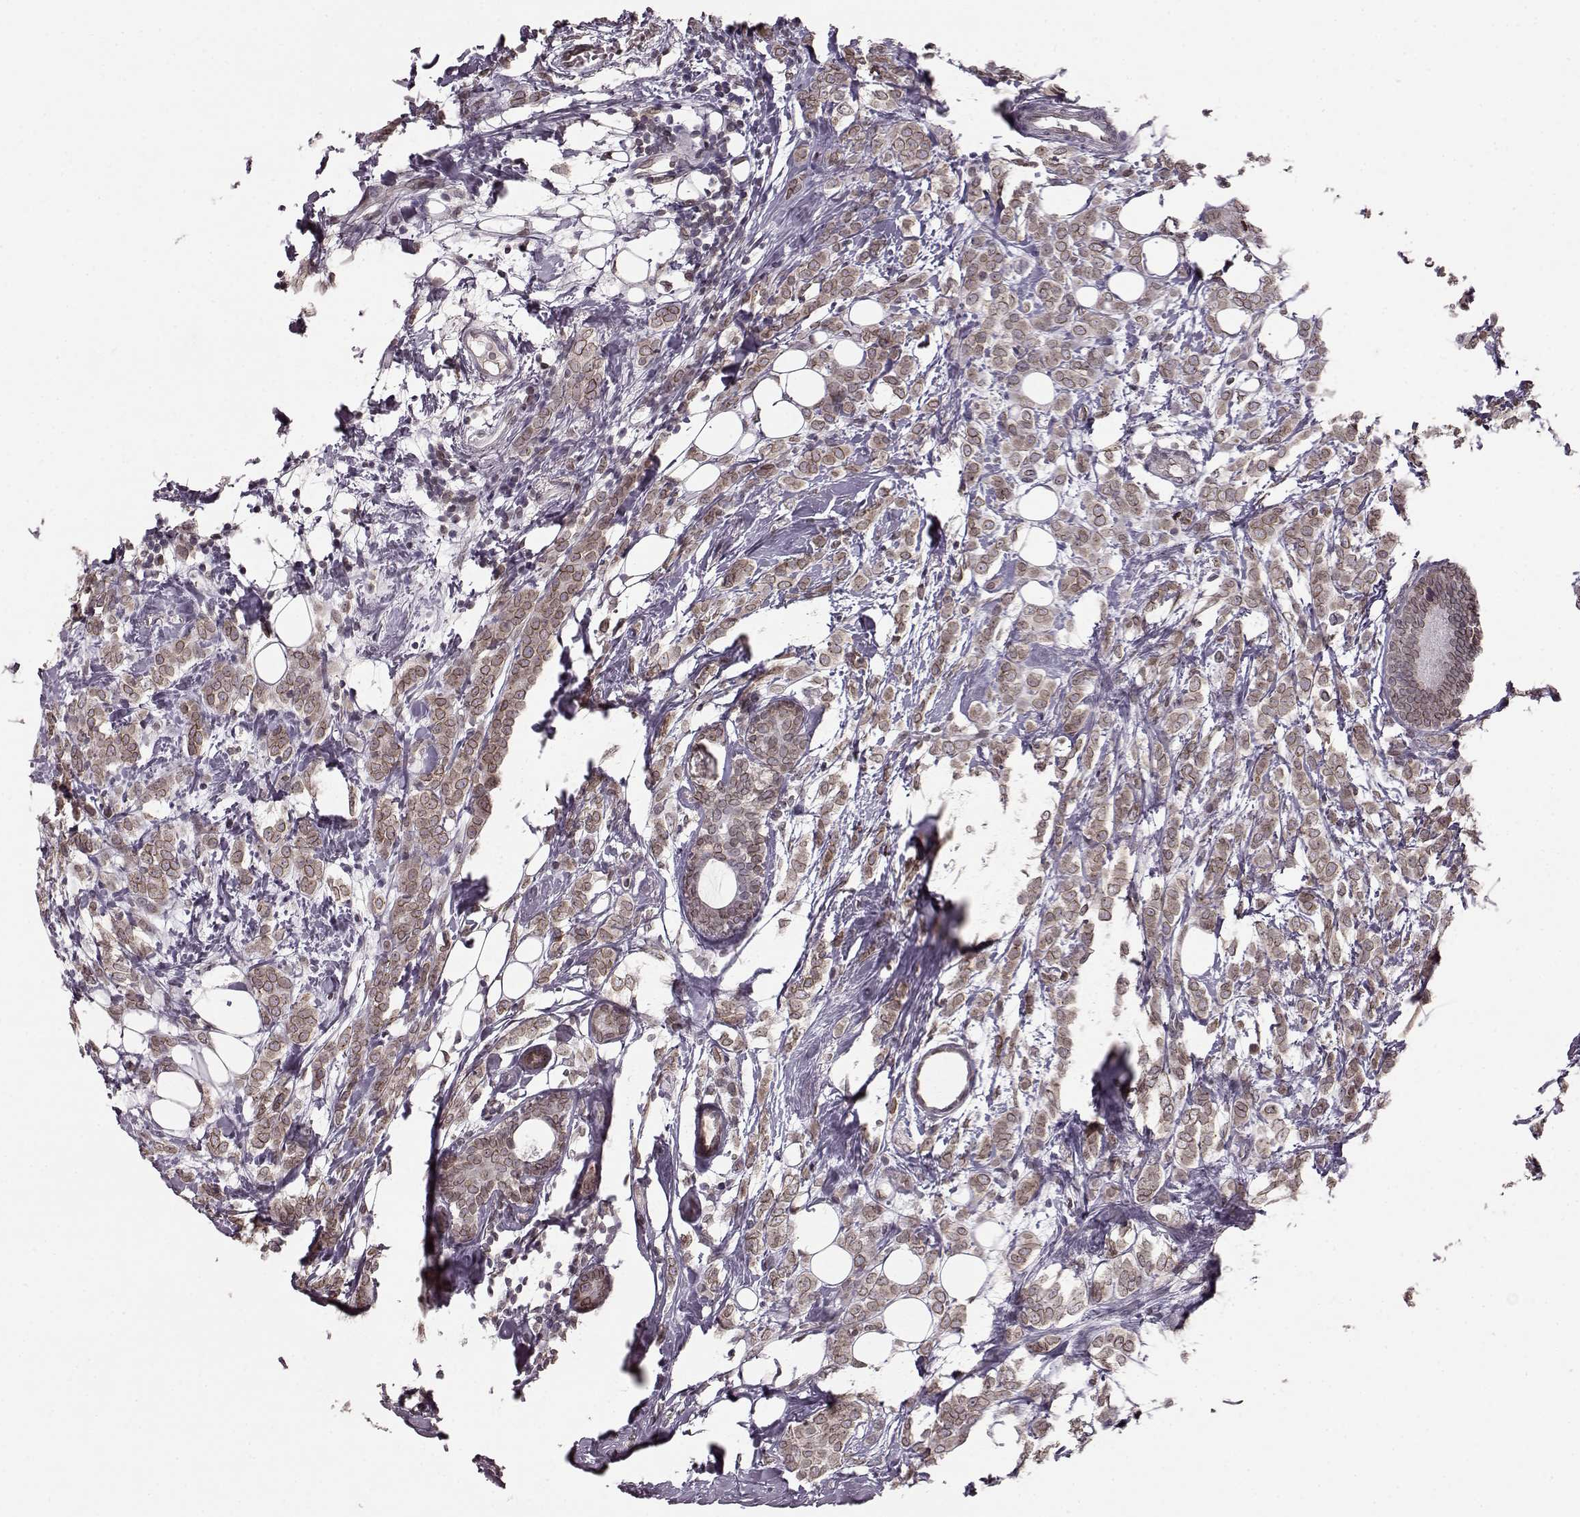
{"staining": {"intensity": "moderate", "quantity": ">75%", "location": "cytoplasmic/membranous,nuclear"}, "tissue": "breast cancer", "cell_type": "Tumor cells", "image_type": "cancer", "snomed": [{"axis": "morphology", "description": "Lobular carcinoma"}, {"axis": "topography", "description": "Breast"}], "caption": "Breast cancer (lobular carcinoma) stained for a protein (brown) displays moderate cytoplasmic/membranous and nuclear positive positivity in about >75% of tumor cells.", "gene": "DCAF12", "patient": {"sex": "female", "age": 49}}